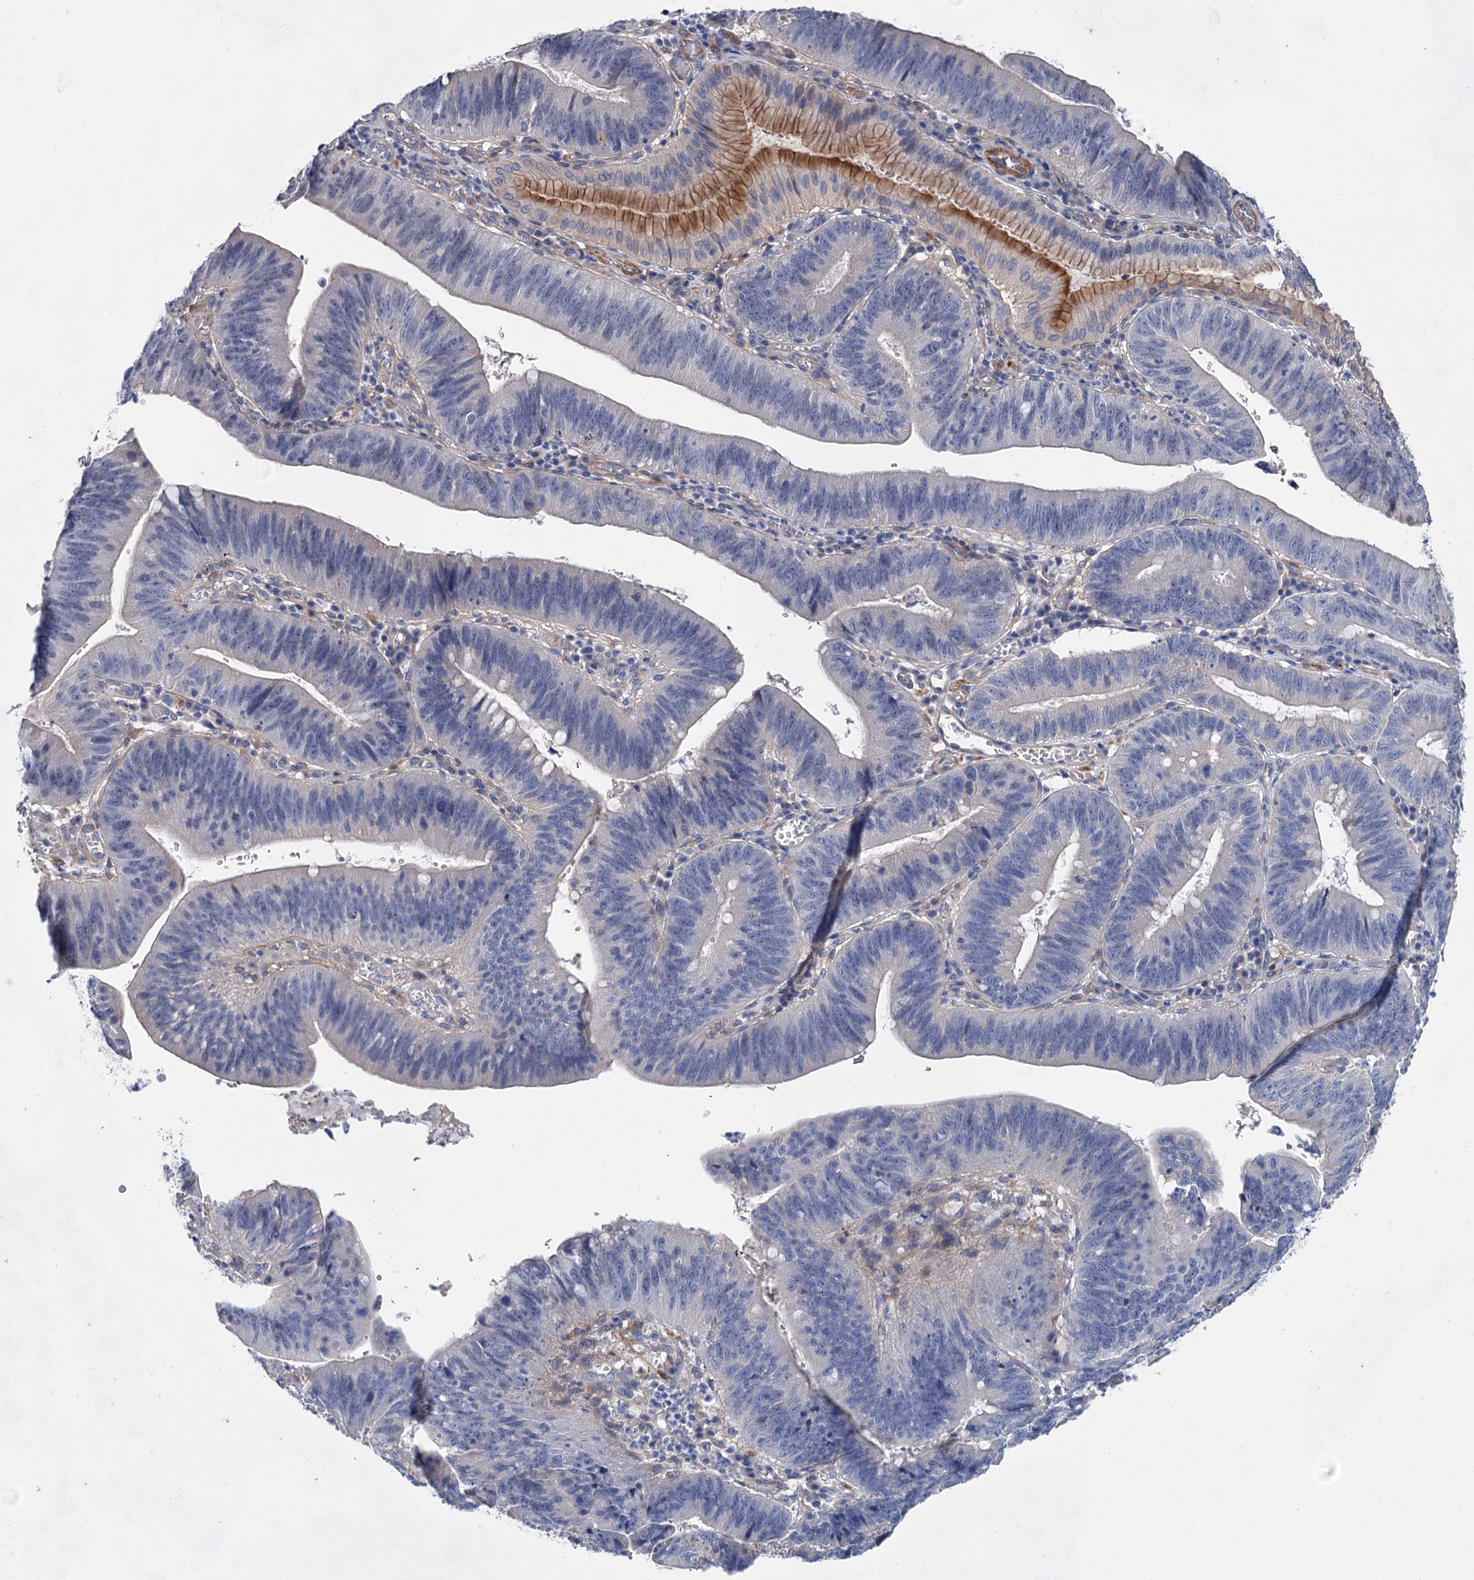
{"staining": {"intensity": "moderate", "quantity": "<25%", "location": "cytoplasmic/membranous"}, "tissue": "stomach cancer", "cell_type": "Tumor cells", "image_type": "cancer", "snomed": [{"axis": "morphology", "description": "Adenocarcinoma, NOS"}, {"axis": "topography", "description": "Stomach"}], "caption": "About <25% of tumor cells in stomach adenocarcinoma exhibit moderate cytoplasmic/membranous protein expression as visualized by brown immunohistochemical staining.", "gene": "GPR155", "patient": {"sex": "male", "age": 59}}